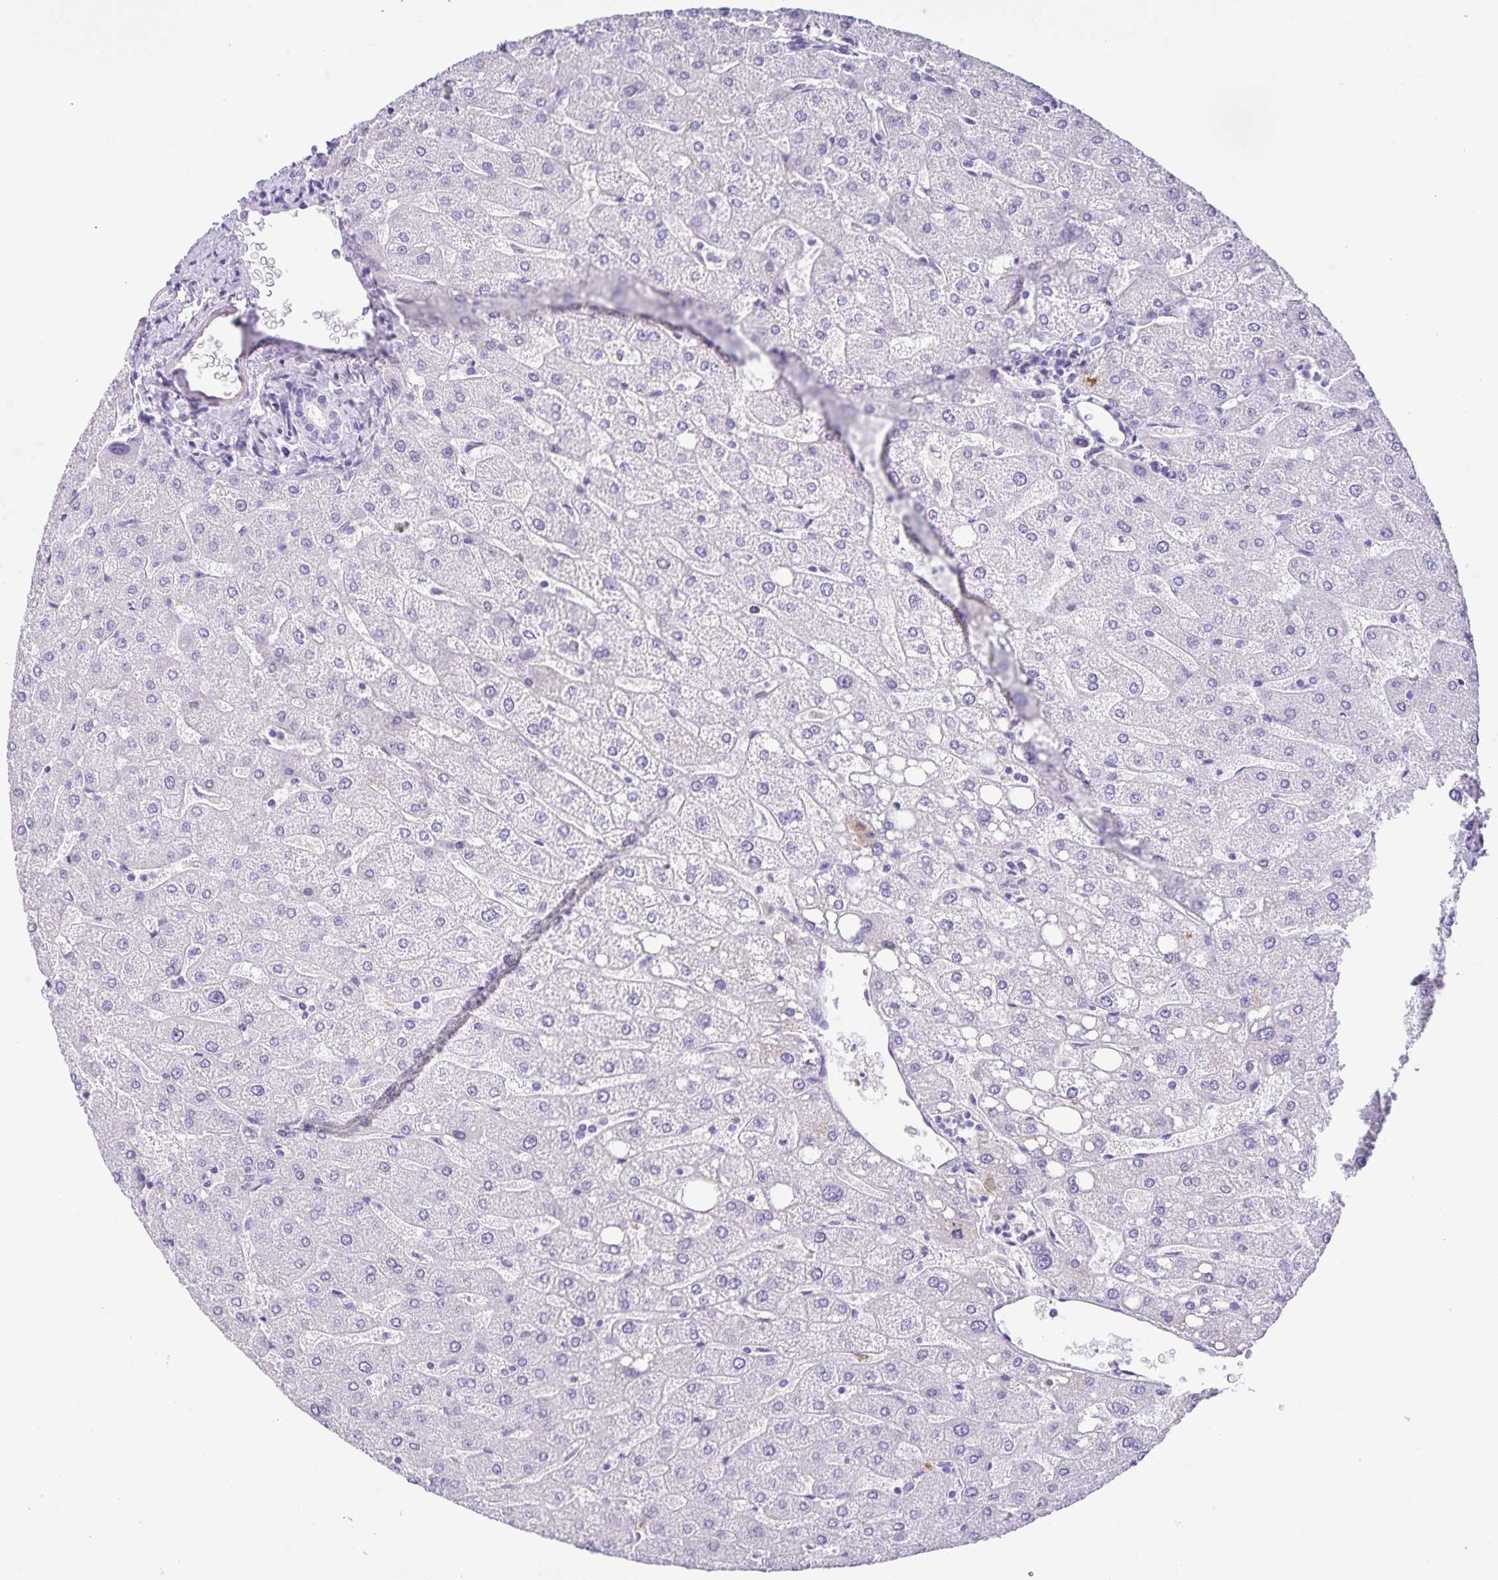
{"staining": {"intensity": "negative", "quantity": "none", "location": "none"}, "tissue": "liver", "cell_type": "Cholangiocytes", "image_type": "normal", "snomed": [{"axis": "morphology", "description": "Normal tissue, NOS"}, {"axis": "topography", "description": "Liver"}], "caption": "Cholangiocytes show no significant protein positivity in benign liver. (Stains: DAB immunohistochemistry (IHC) with hematoxylin counter stain, Microscopy: brightfield microscopy at high magnification).", "gene": "UBQLN3", "patient": {"sex": "male", "age": 67}}